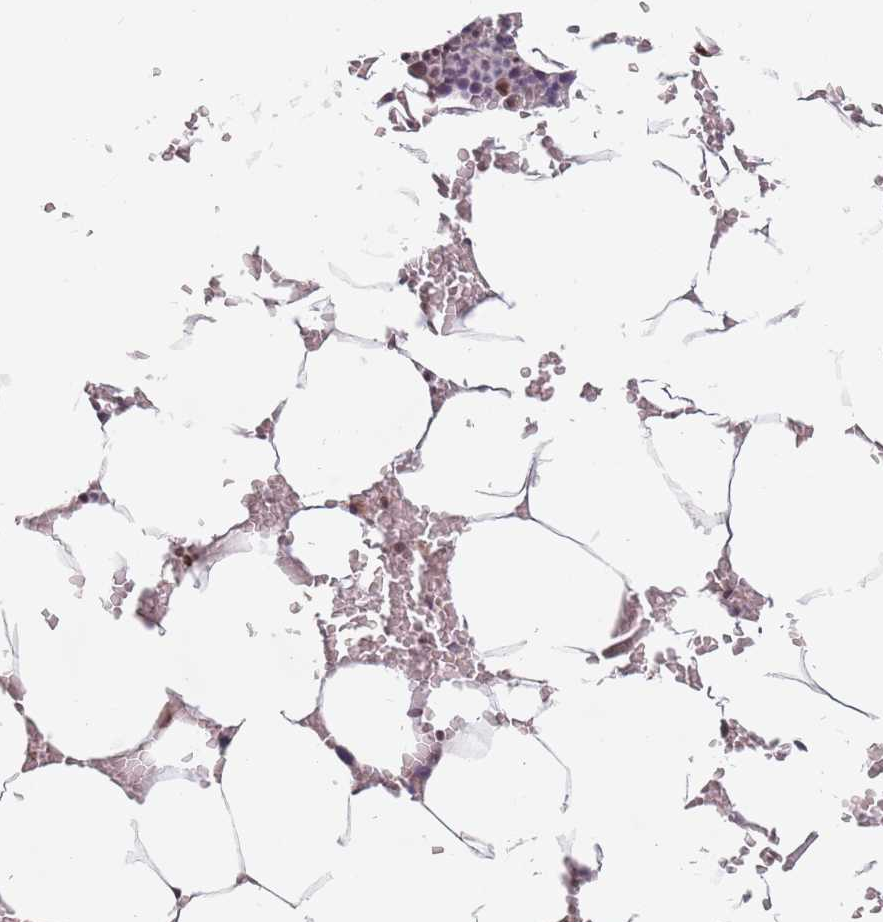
{"staining": {"intensity": "moderate", "quantity": "<25%", "location": "nuclear"}, "tissue": "bone marrow", "cell_type": "Hematopoietic cells", "image_type": "normal", "snomed": [{"axis": "morphology", "description": "Normal tissue, NOS"}, {"axis": "topography", "description": "Bone marrow"}], "caption": "Immunohistochemical staining of benign human bone marrow reveals moderate nuclear protein positivity in about <25% of hematopoietic cells.", "gene": "PTCHD1", "patient": {"sex": "male", "age": 70}}